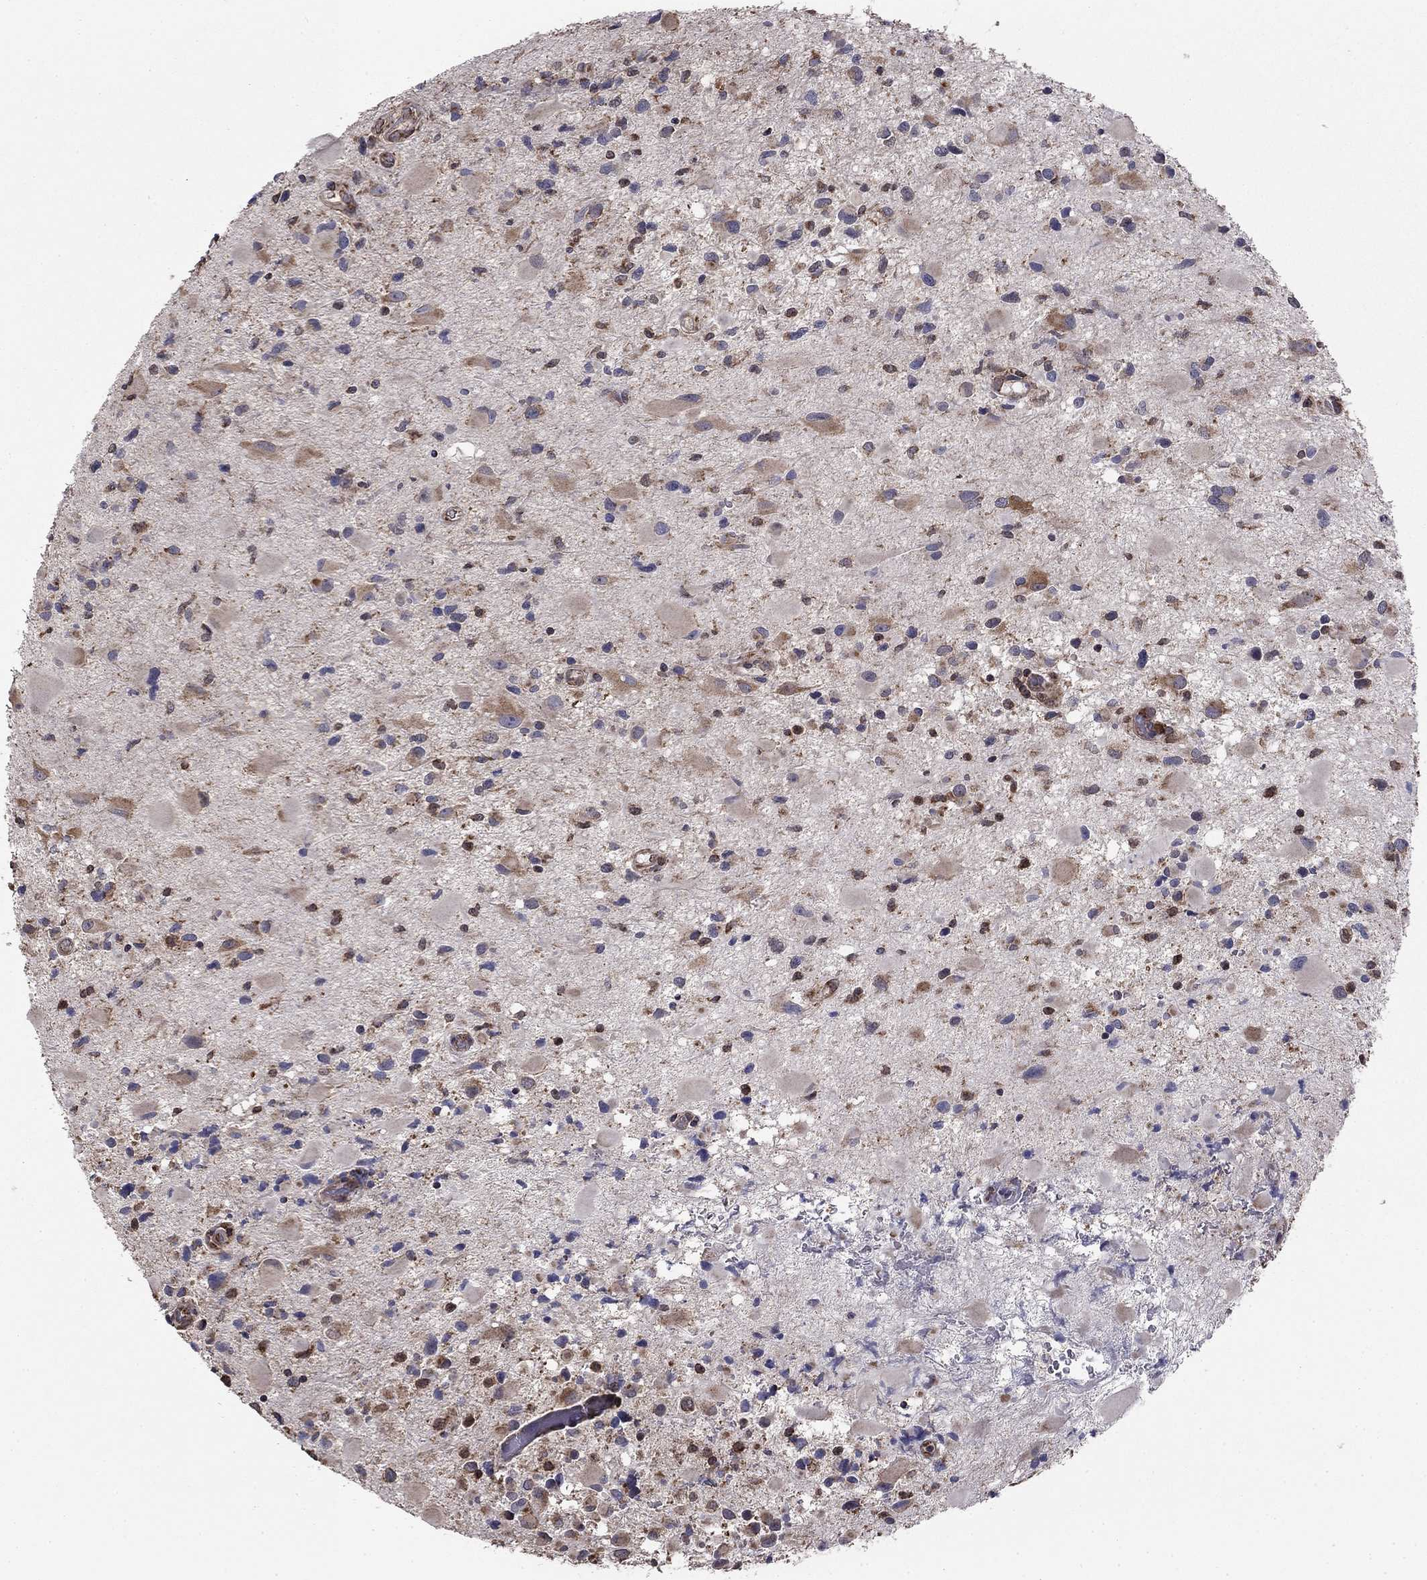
{"staining": {"intensity": "moderate", "quantity": "<25%", "location": "cytoplasmic/membranous"}, "tissue": "glioma", "cell_type": "Tumor cells", "image_type": "cancer", "snomed": [{"axis": "morphology", "description": "Glioma, malignant, Low grade"}, {"axis": "topography", "description": "Brain"}], "caption": "Moderate cytoplasmic/membranous positivity for a protein is appreciated in about <25% of tumor cells of glioma using immunohistochemistry (IHC).", "gene": "NKIRAS1", "patient": {"sex": "female", "age": 32}}